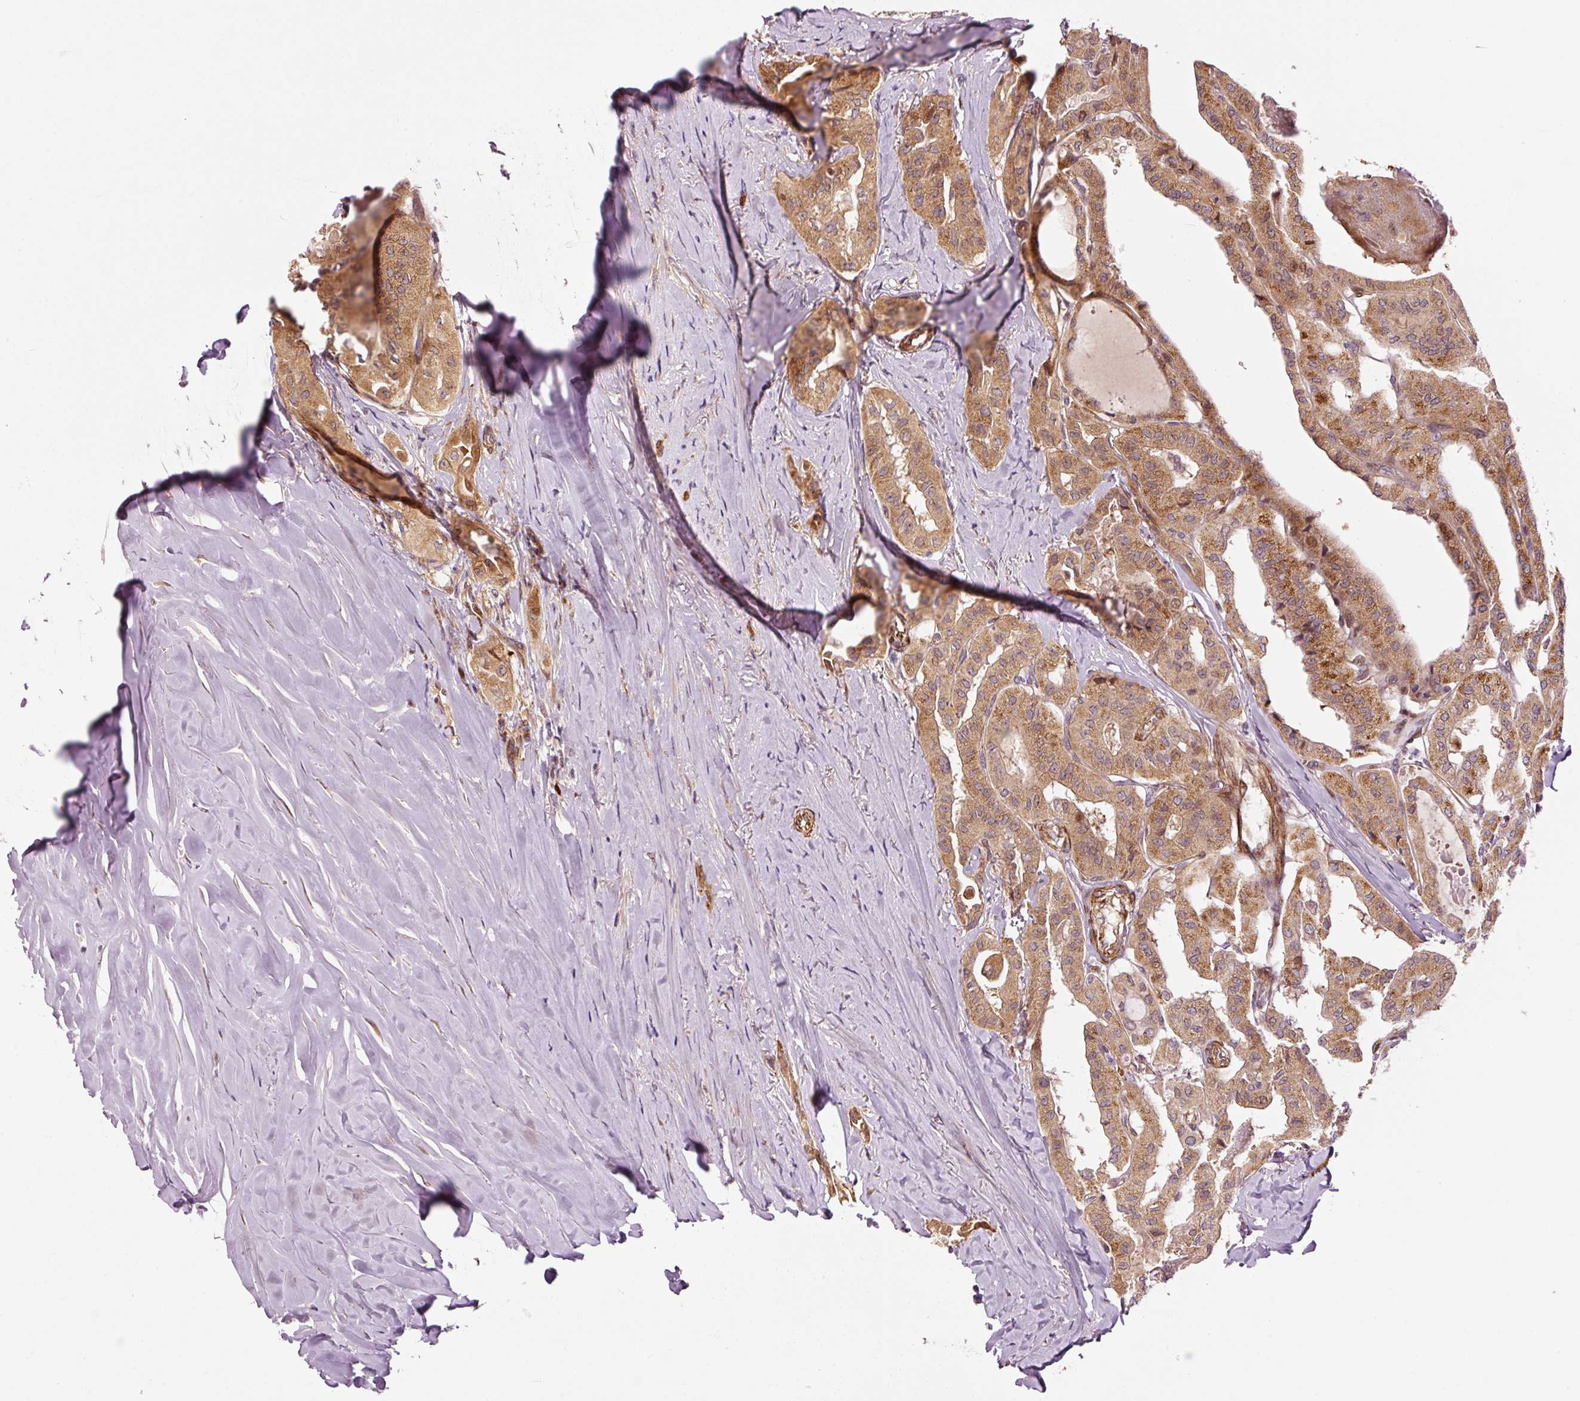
{"staining": {"intensity": "moderate", "quantity": ">75%", "location": "cytoplasmic/membranous"}, "tissue": "thyroid cancer", "cell_type": "Tumor cells", "image_type": "cancer", "snomed": [{"axis": "morphology", "description": "Papillary adenocarcinoma, NOS"}, {"axis": "topography", "description": "Thyroid gland"}], "caption": "Protein staining of thyroid papillary adenocarcinoma tissue reveals moderate cytoplasmic/membranous positivity in approximately >75% of tumor cells. Ihc stains the protein of interest in brown and the nuclei are stained blue.", "gene": "PPP1R14B", "patient": {"sex": "female", "age": 59}}